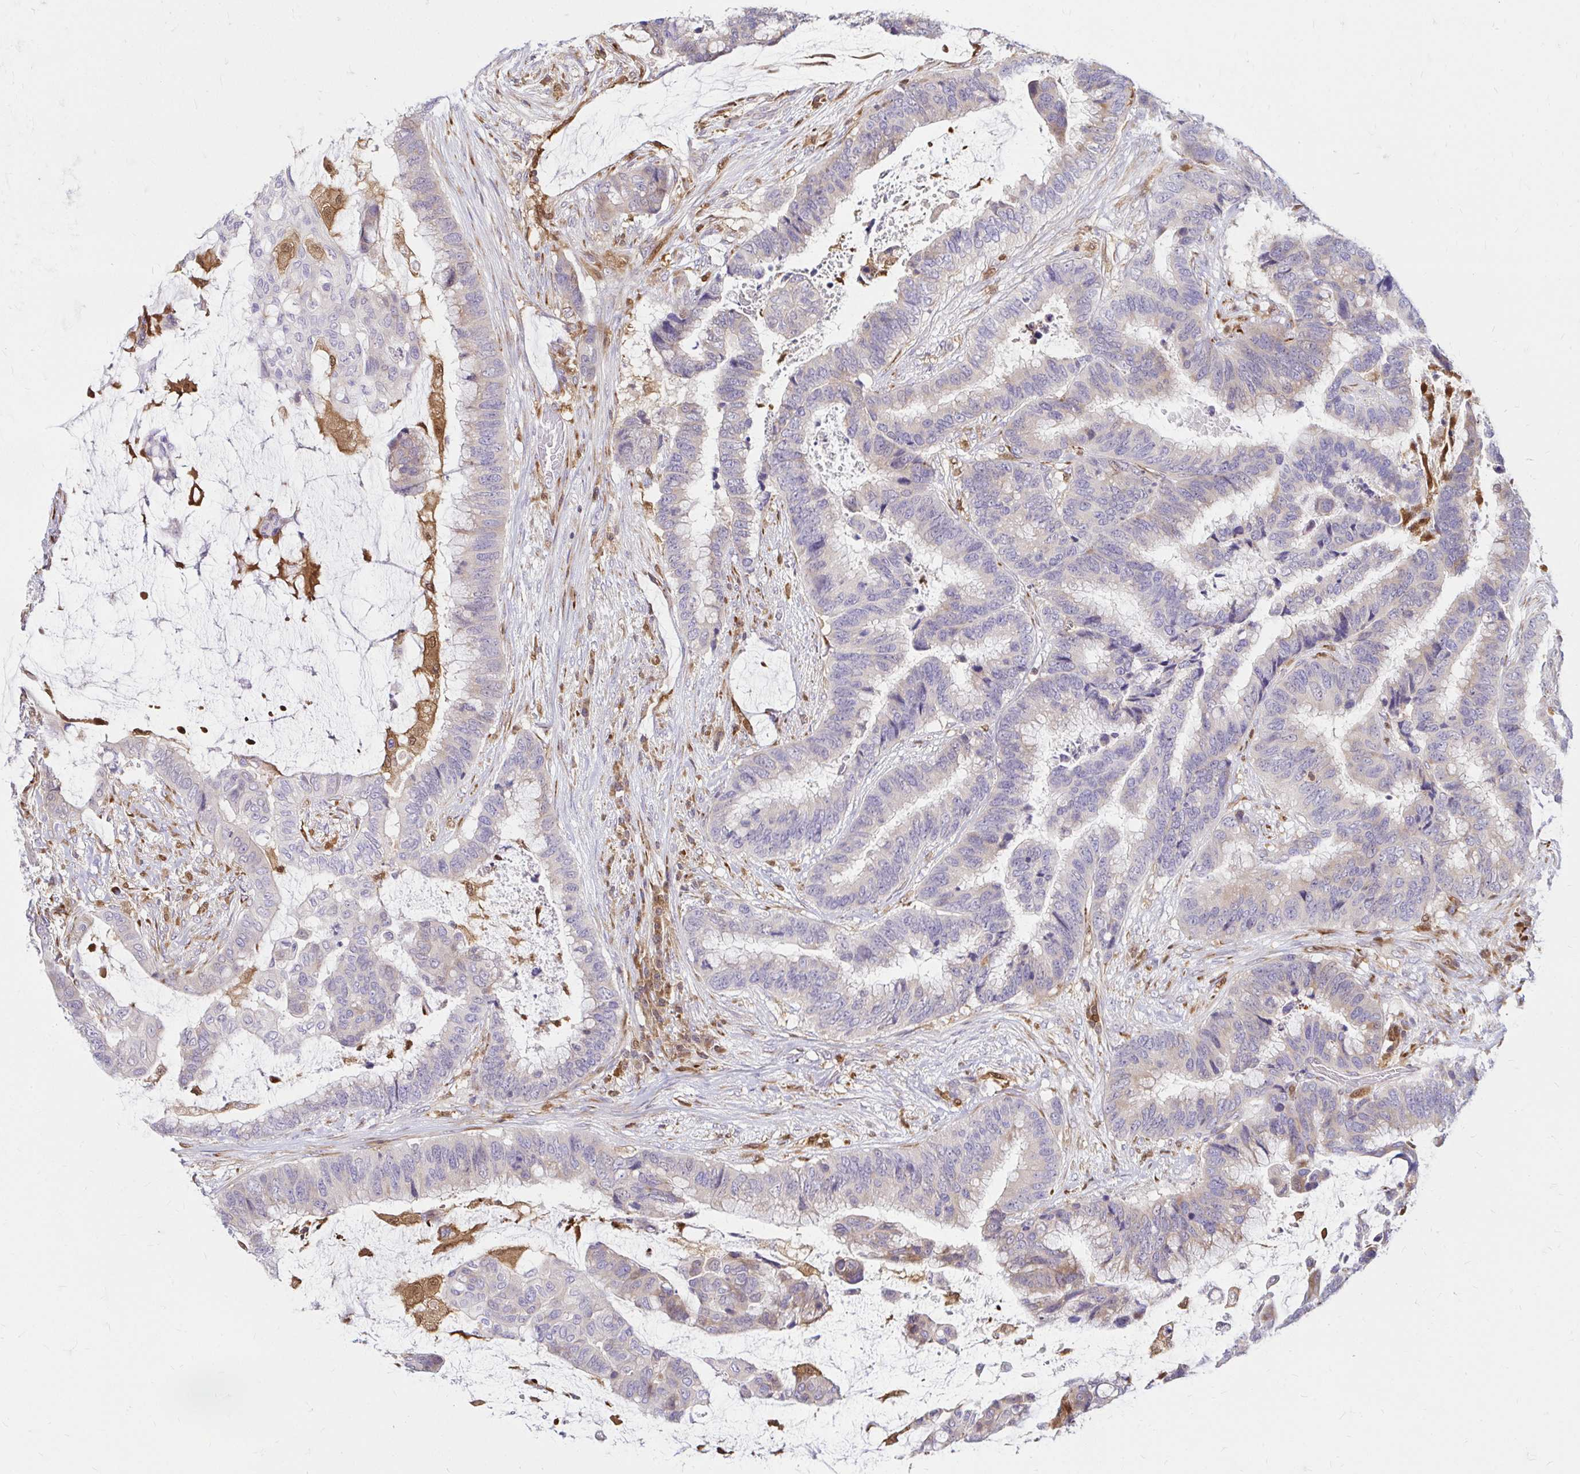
{"staining": {"intensity": "negative", "quantity": "none", "location": "none"}, "tissue": "colorectal cancer", "cell_type": "Tumor cells", "image_type": "cancer", "snomed": [{"axis": "morphology", "description": "Adenocarcinoma, NOS"}, {"axis": "topography", "description": "Rectum"}], "caption": "A high-resolution photomicrograph shows immunohistochemistry staining of colorectal cancer (adenocarcinoma), which exhibits no significant expression in tumor cells.", "gene": "PYCARD", "patient": {"sex": "female", "age": 59}}